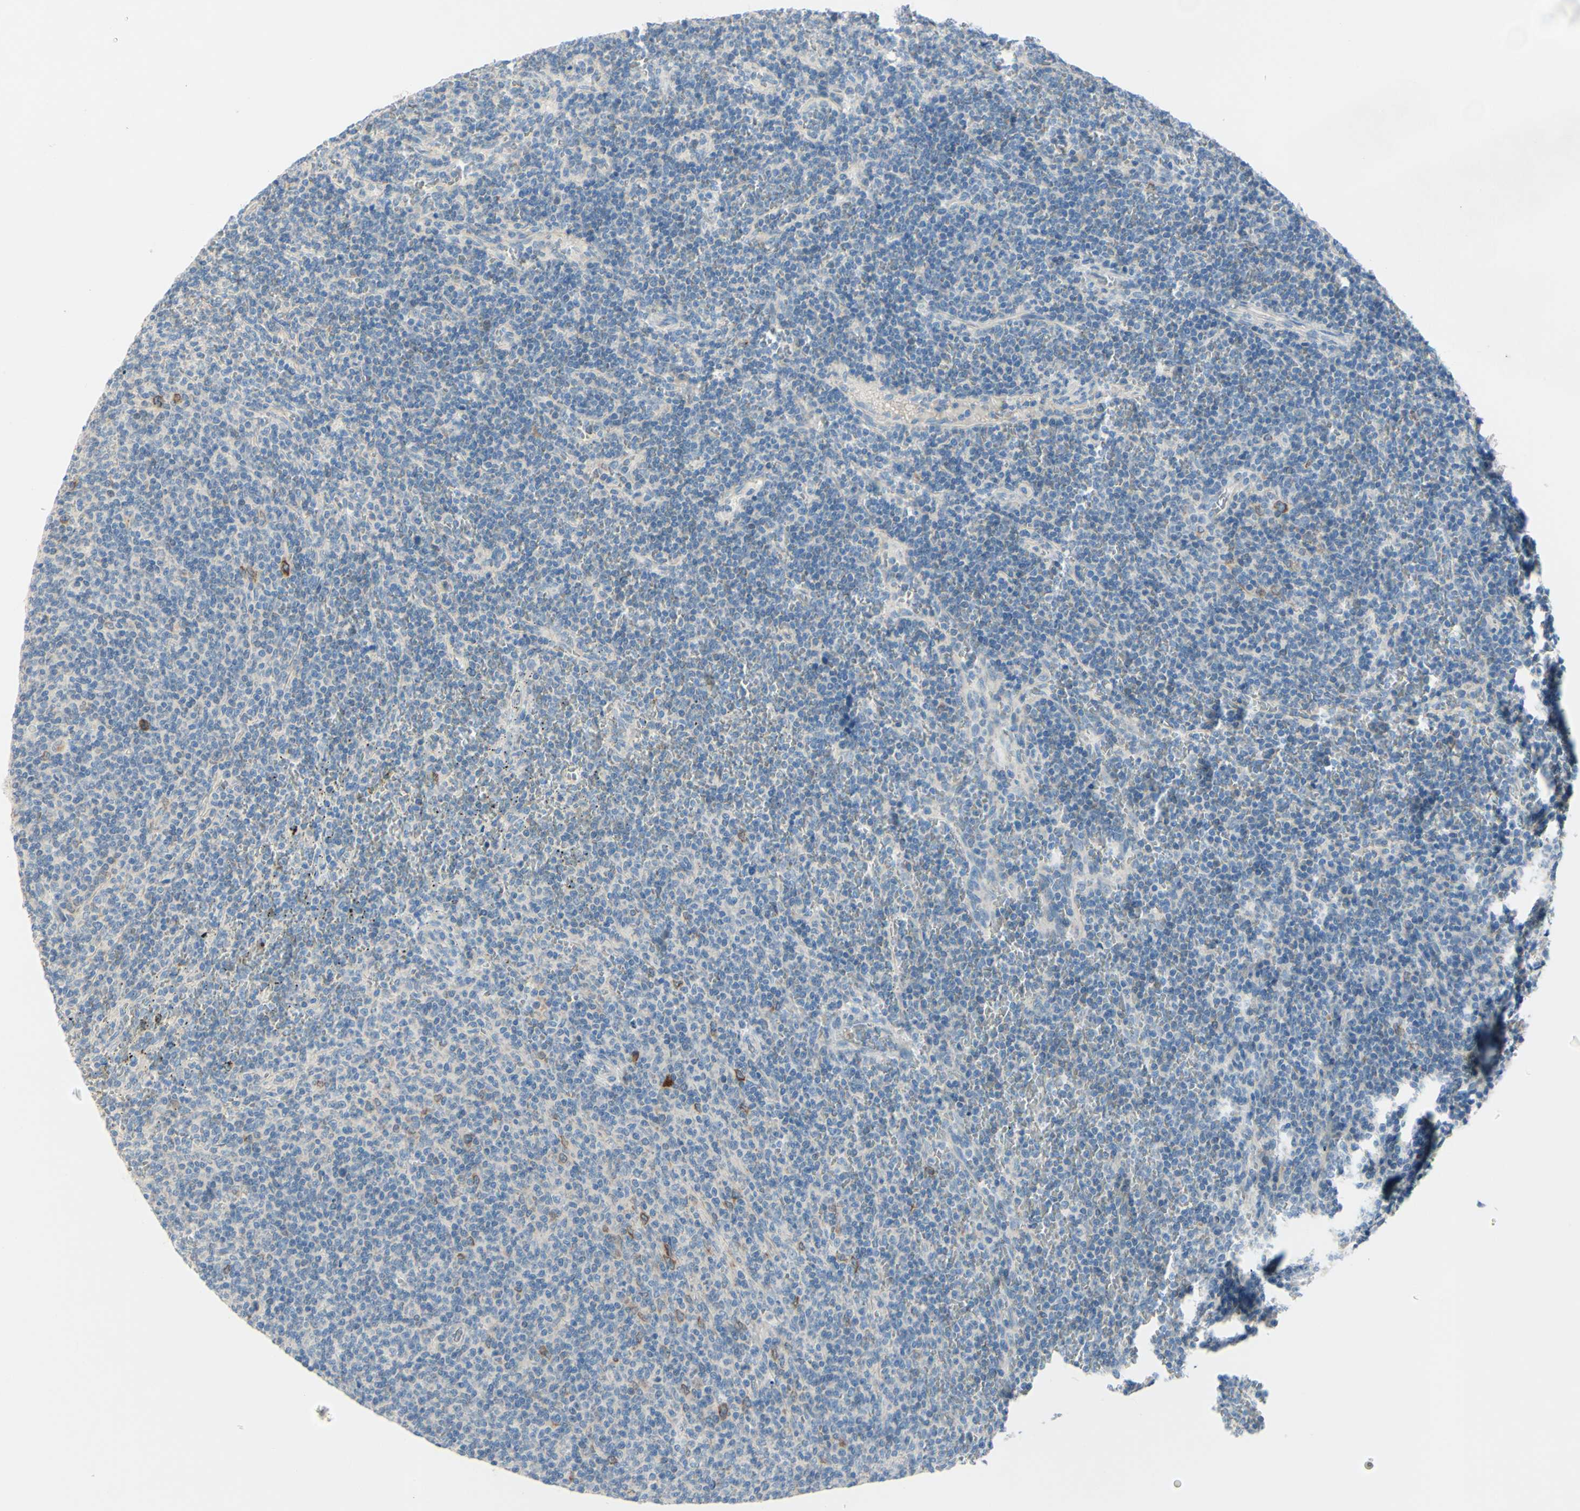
{"staining": {"intensity": "negative", "quantity": "none", "location": "none"}, "tissue": "lymphoma", "cell_type": "Tumor cells", "image_type": "cancer", "snomed": [{"axis": "morphology", "description": "Malignant lymphoma, non-Hodgkin's type, Low grade"}, {"axis": "topography", "description": "Spleen"}], "caption": "High power microscopy histopathology image of an immunohistochemistry (IHC) image of lymphoma, revealing no significant staining in tumor cells.", "gene": "FDFT1", "patient": {"sex": "female", "age": 50}}